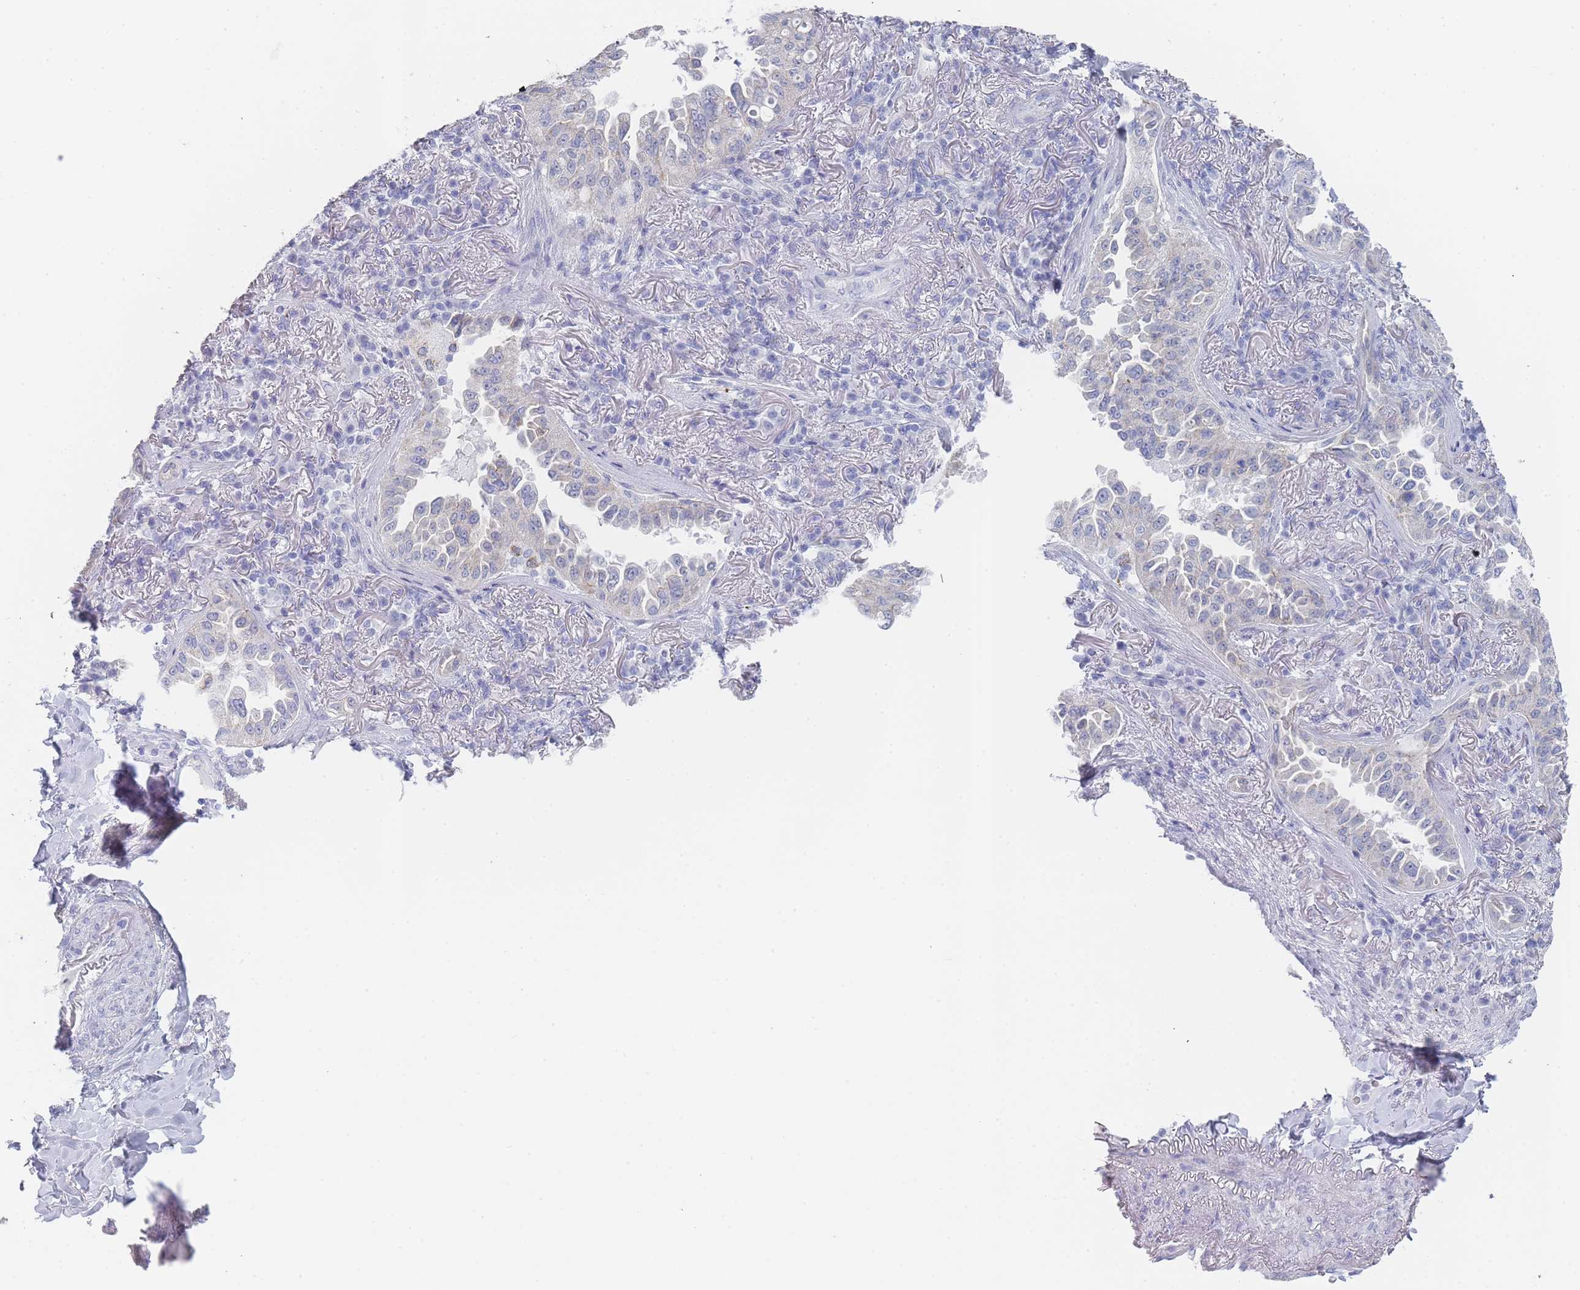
{"staining": {"intensity": "negative", "quantity": "none", "location": "none"}, "tissue": "lung cancer", "cell_type": "Tumor cells", "image_type": "cancer", "snomed": [{"axis": "morphology", "description": "Adenocarcinoma, NOS"}, {"axis": "topography", "description": "Lung"}], "caption": "An immunohistochemistry histopathology image of lung cancer is shown. There is no staining in tumor cells of lung cancer.", "gene": "IMPG1", "patient": {"sex": "female", "age": 69}}